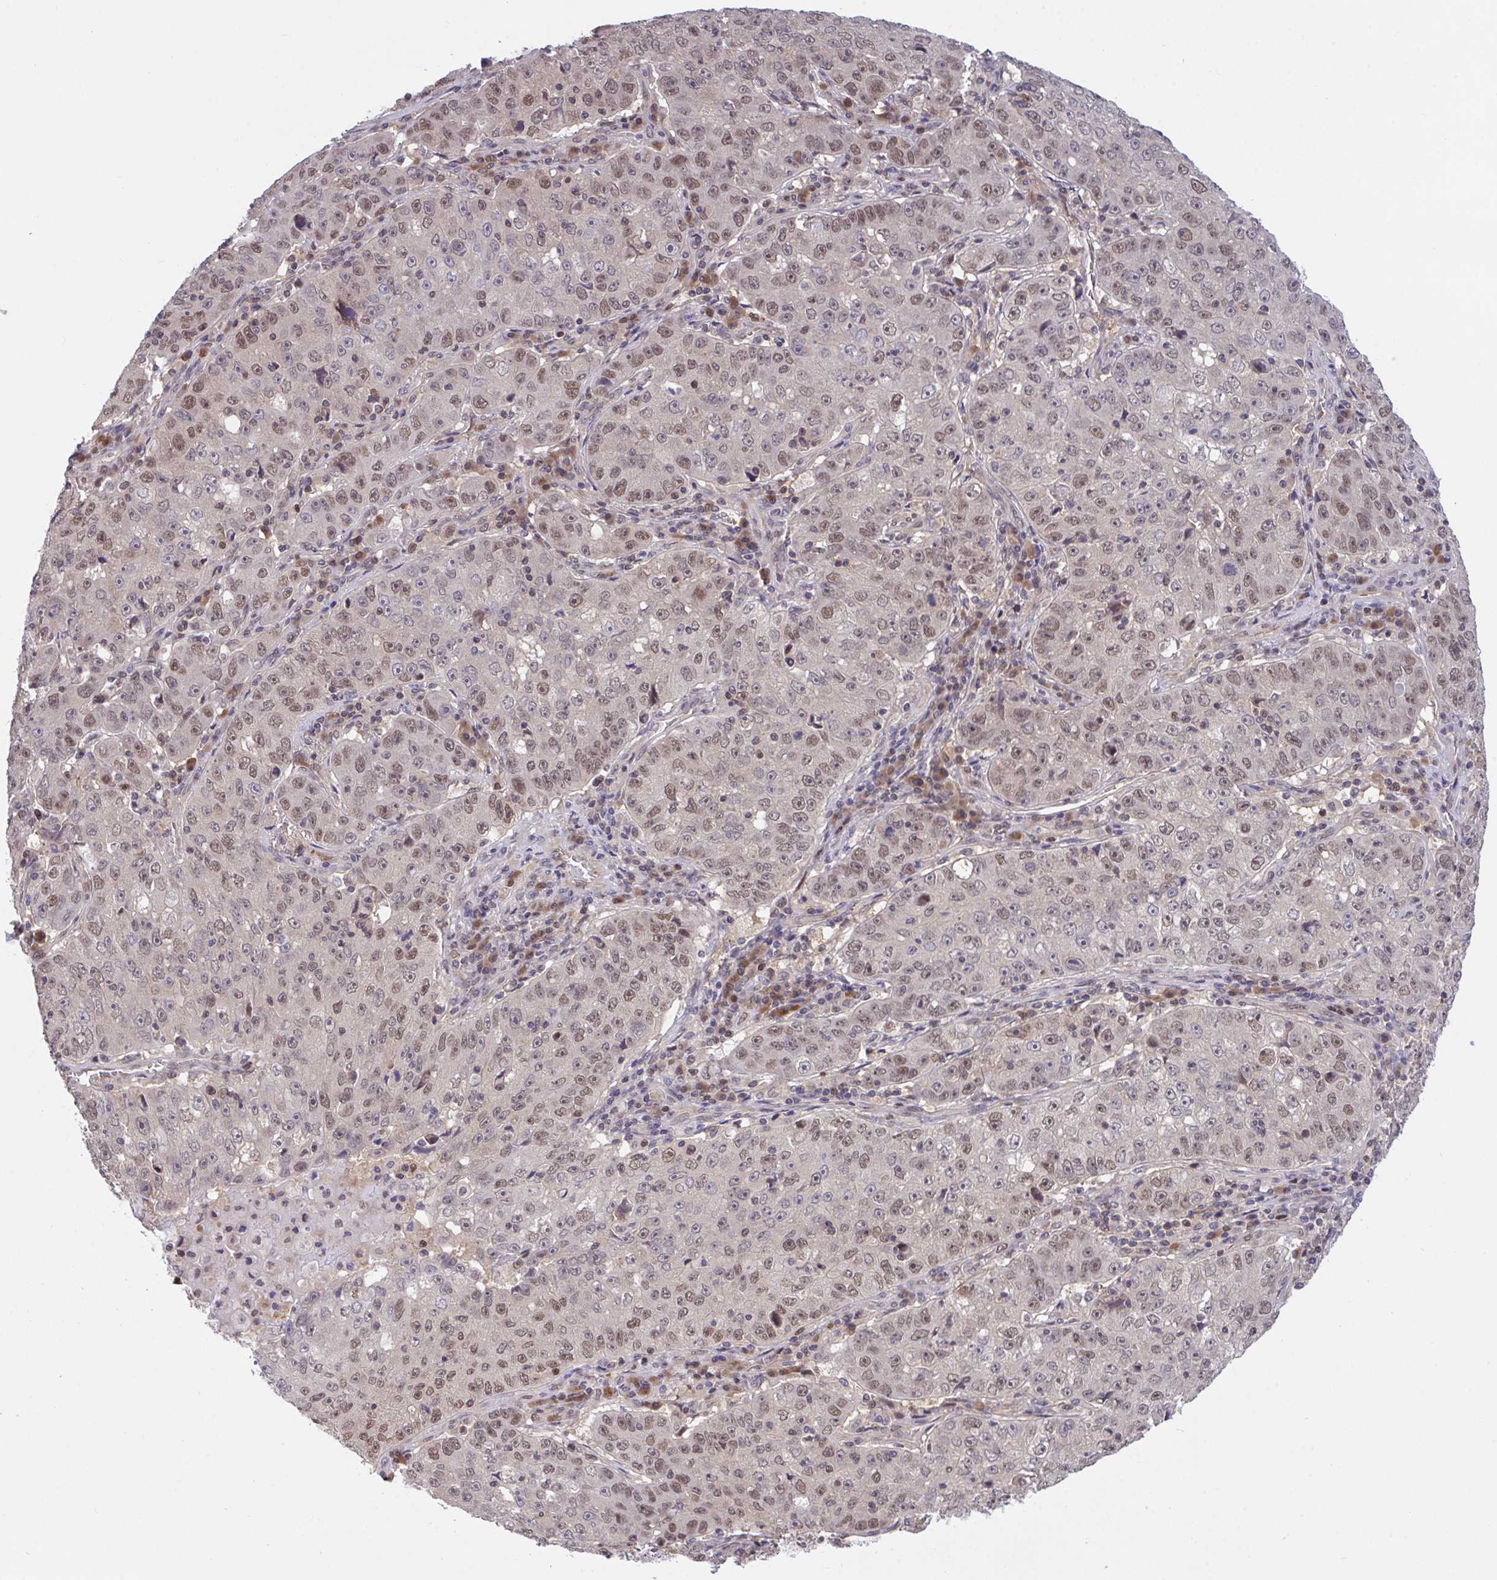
{"staining": {"intensity": "moderate", "quantity": ">75%", "location": "nuclear"}, "tissue": "lung cancer", "cell_type": "Tumor cells", "image_type": "cancer", "snomed": [{"axis": "morphology", "description": "Normal morphology"}, {"axis": "morphology", "description": "Adenocarcinoma, NOS"}, {"axis": "topography", "description": "Lymph node"}, {"axis": "topography", "description": "Lung"}], "caption": "Immunohistochemistry image of lung adenocarcinoma stained for a protein (brown), which displays medium levels of moderate nuclear staining in about >75% of tumor cells.", "gene": "ZNF444", "patient": {"sex": "female", "age": 57}}